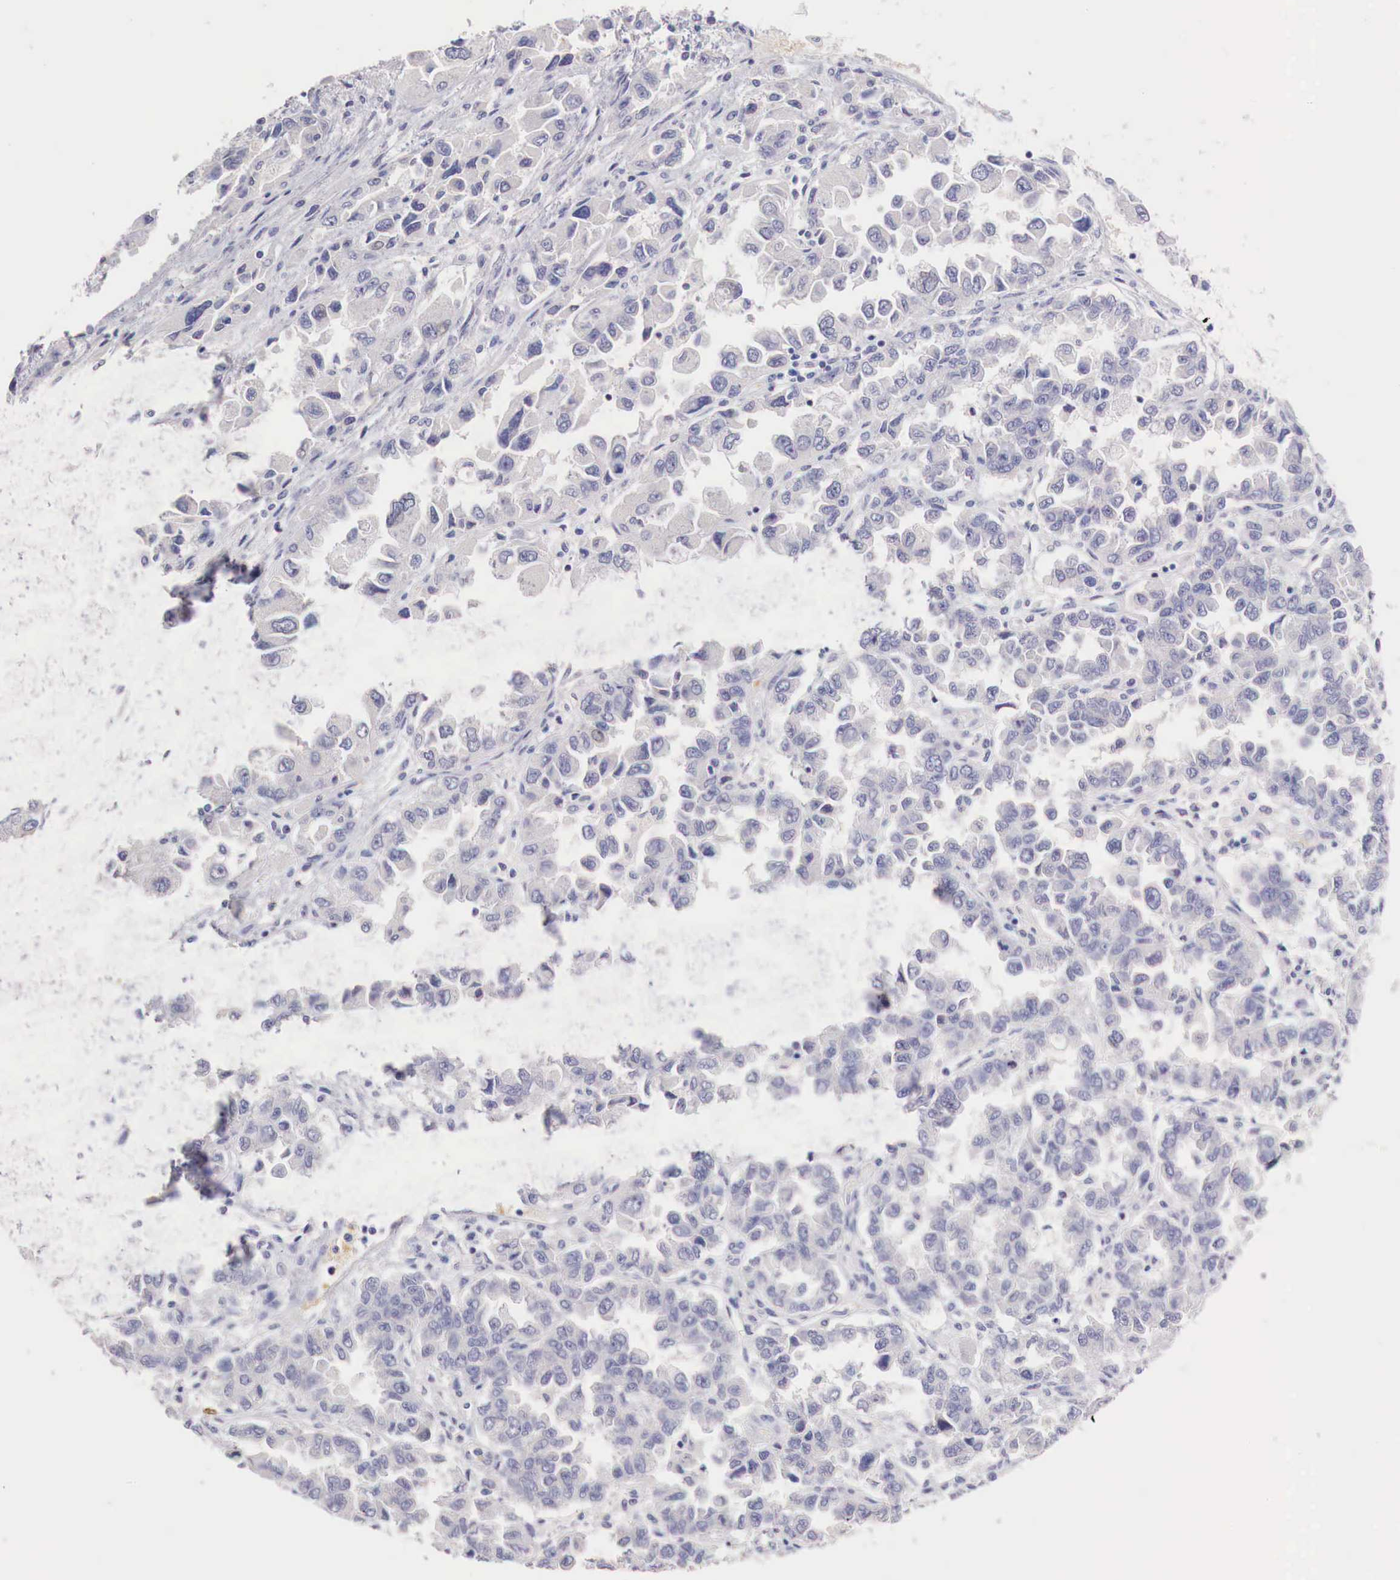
{"staining": {"intensity": "negative", "quantity": "none", "location": "none"}, "tissue": "ovarian cancer", "cell_type": "Tumor cells", "image_type": "cancer", "snomed": [{"axis": "morphology", "description": "Cystadenocarcinoma, serous, NOS"}, {"axis": "topography", "description": "Ovary"}], "caption": "Ovarian cancer (serous cystadenocarcinoma) was stained to show a protein in brown. There is no significant staining in tumor cells.", "gene": "ITIH6", "patient": {"sex": "female", "age": 84}}